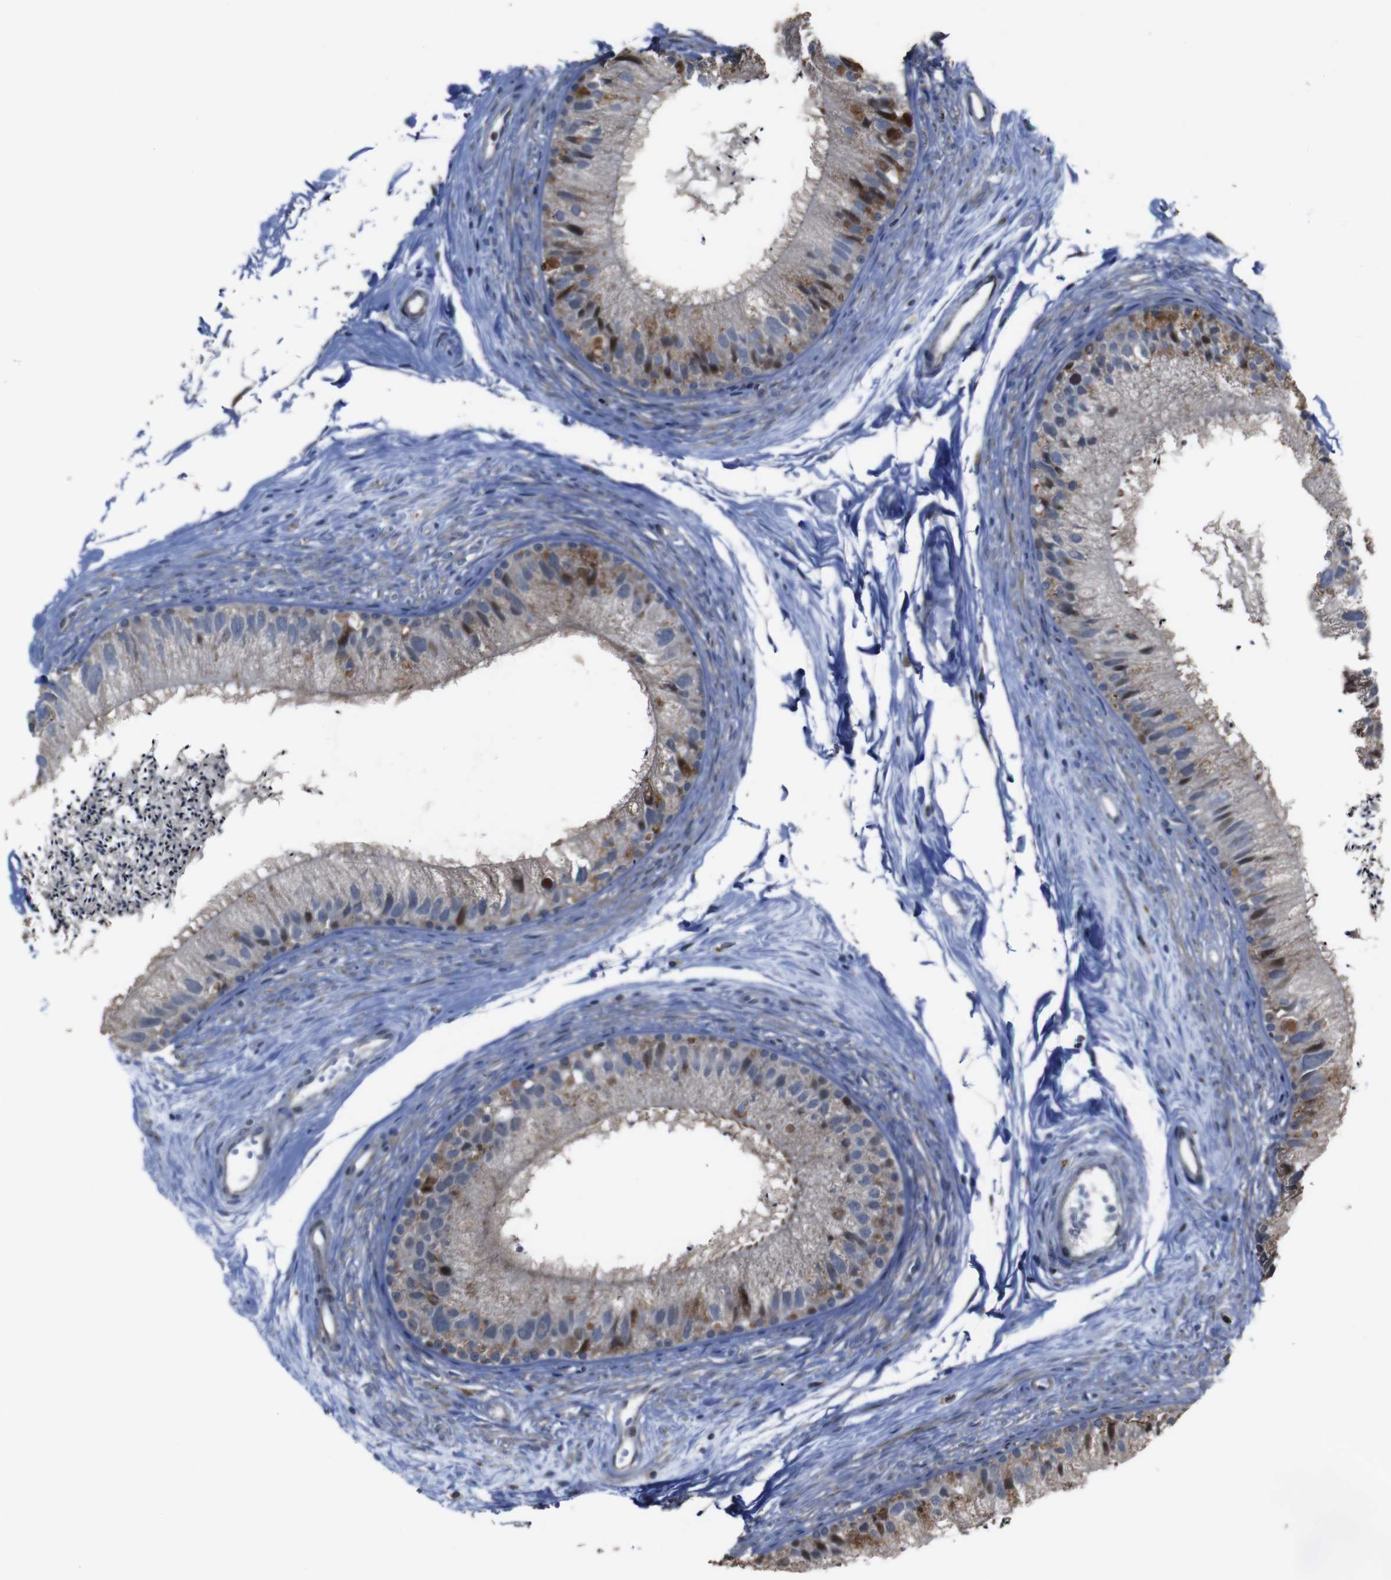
{"staining": {"intensity": "moderate", "quantity": "25%-75%", "location": "cytoplasmic/membranous,nuclear"}, "tissue": "epididymis", "cell_type": "Glandular cells", "image_type": "normal", "snomed": [{"axis": "morphology", "description": "Normal tissue, NOS"}, {"axis": "topography", "description": "Epididymis"}], "caption": "Immunohistochemical staining of unremarkable human epididymis demonstrates 25%-75% levels of moderate cytoplasmic/membranous,nuclear protein staining in about 25%-75% of glandular cells.", "gene": "SNN", "patient": {"sex": "male", "age": 56}}